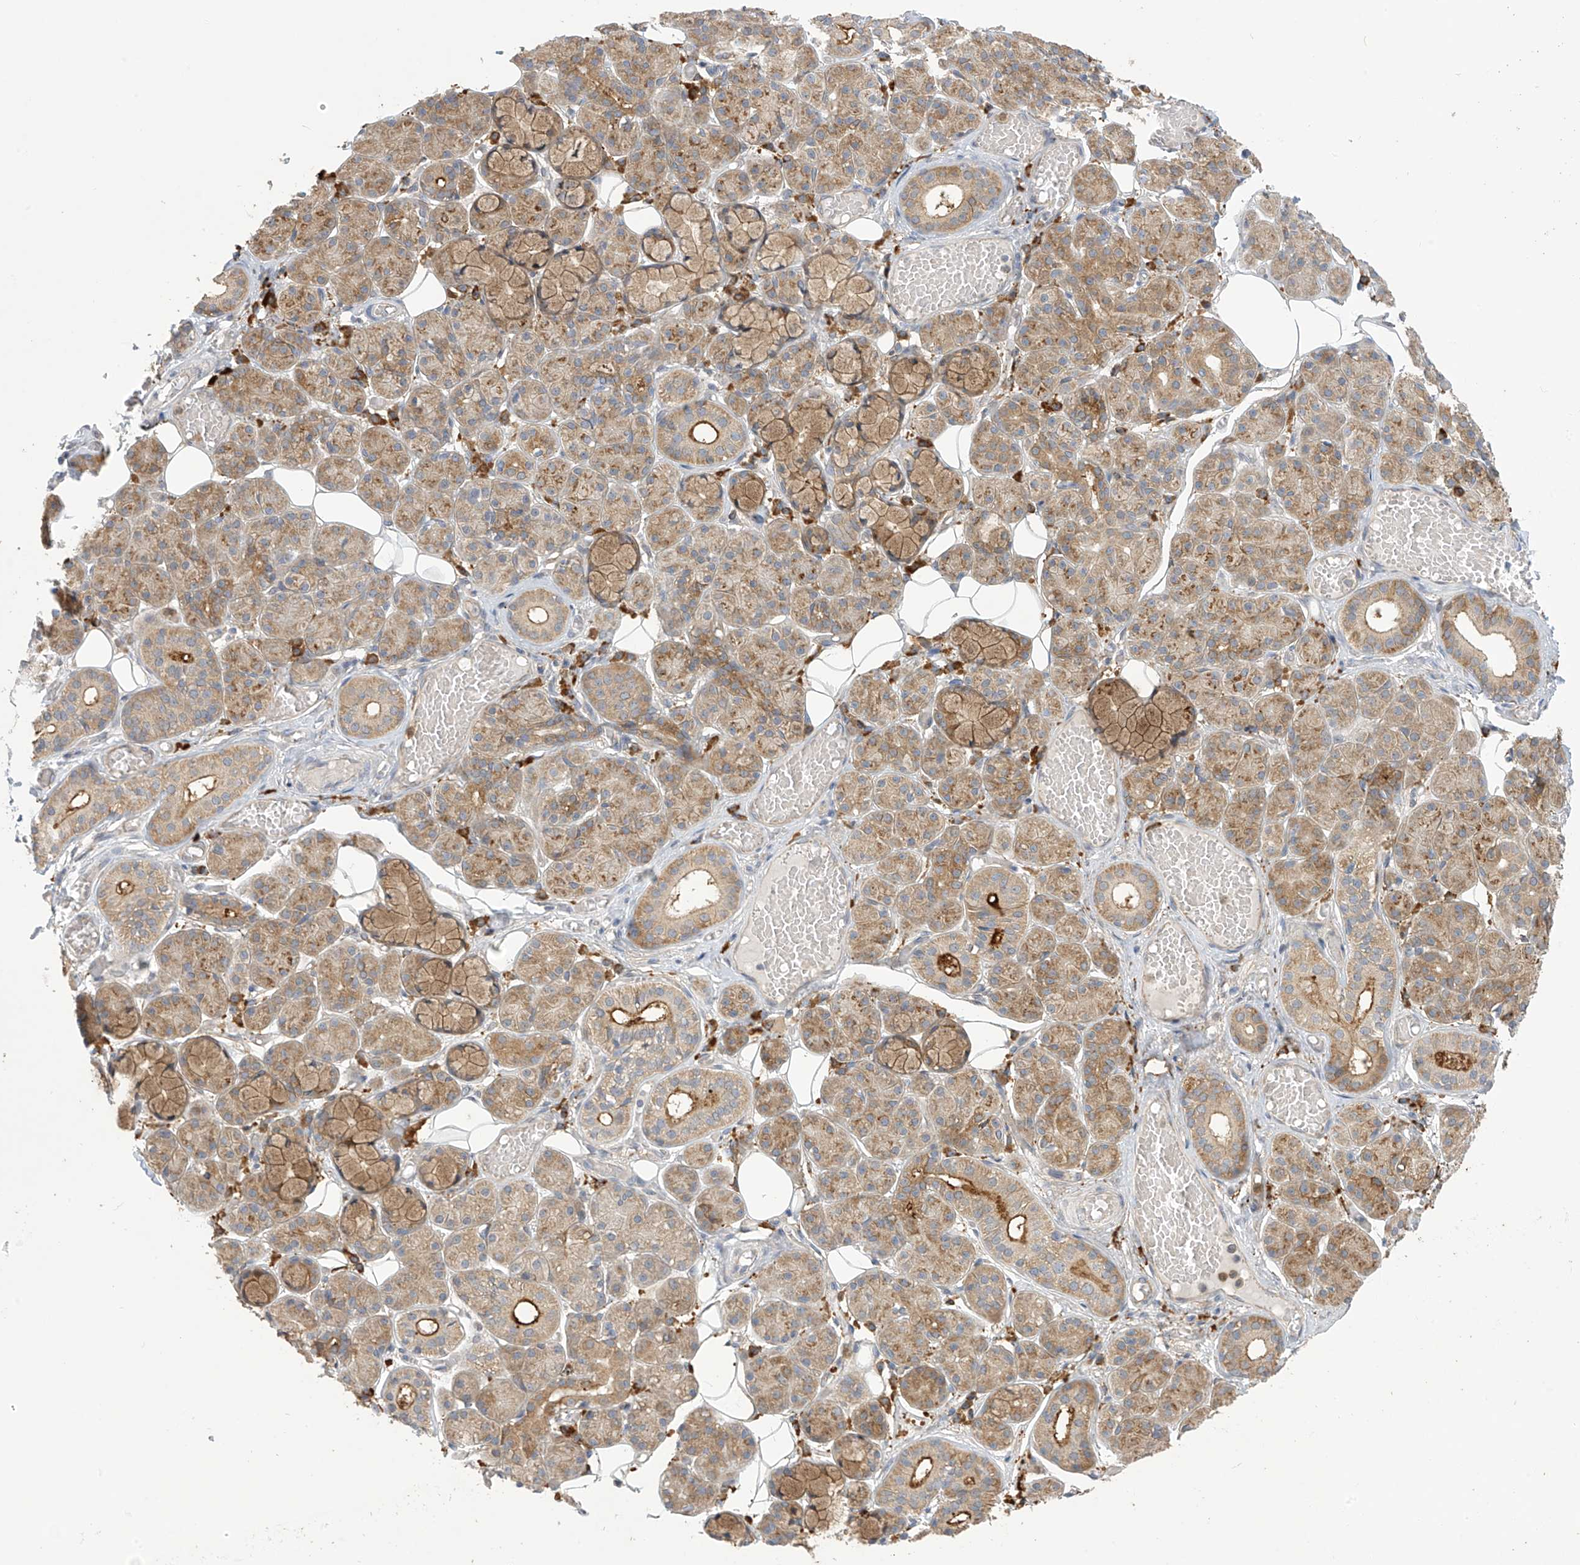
{"staining": {"intensity": "moderate", "quantity": "25%-75%", "location": "cytoplasmic/membranous"}, "tissue": "salivary gland", "cell_type": "Glandular cells", "image_type": "normal", "snomed": [{"axis": "morphology", "description": "Normal tissue, NOS"}, {"axis": "topography", "description": "Salivary gland"}], "caption": "High-power microscopy captured an immunohistochemistry photomicrograph of normal salivary gland, revealing moderate cytoplasmic/membranous positivity in approximately 25%-75% of glandular cells.", "gene": "KIAA1522", "patient": {"sex": "male", "age": 63}}